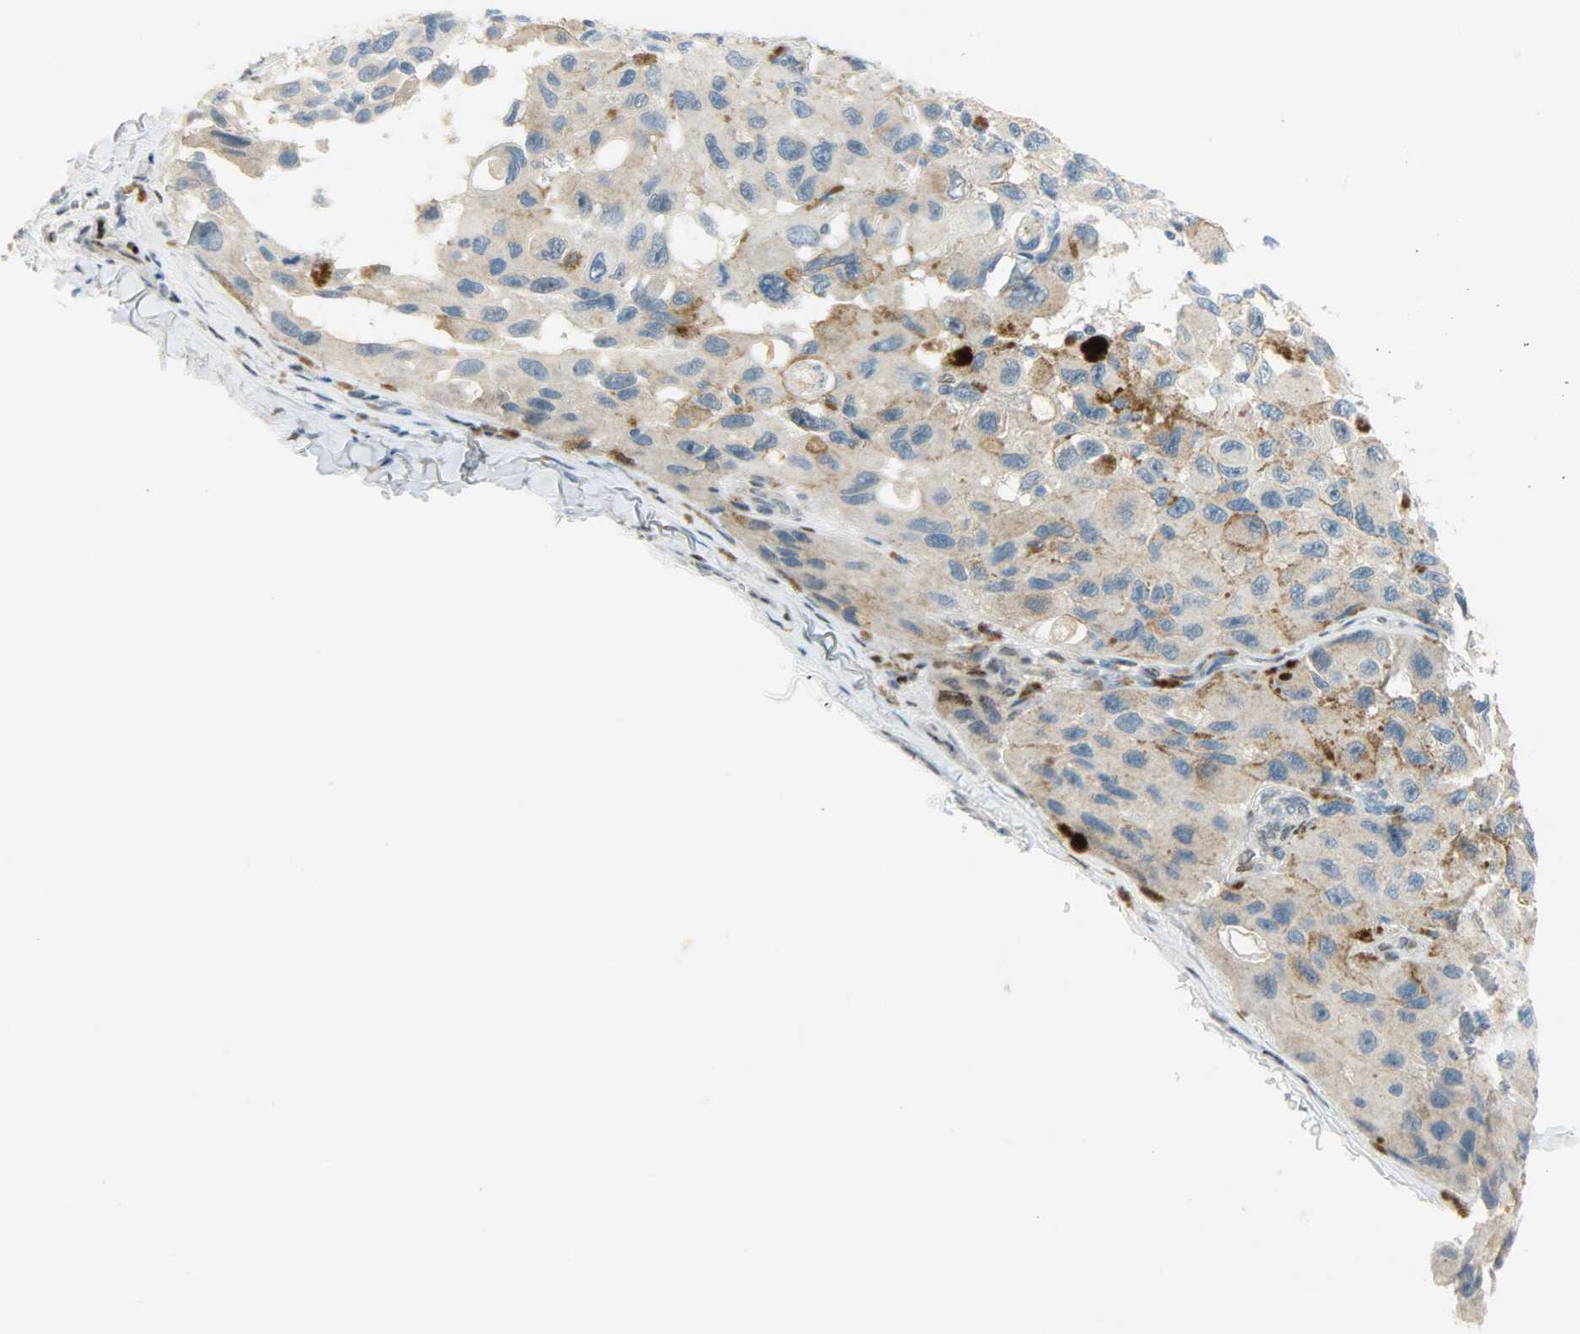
{"staining": {"intensity": "negative", "quantity": "none", "location": "none"}, "tissue": "melanoma", "cell_type": "Tumor cells", "image_type": "cancer", "snomed": [{"axis": "morphology", "description": "Malignant melanoma, NOS"}, {"axis": "topography", "description": "Skin"}], "caption": "This is a micrograph of immunohistochemistry (IHC) staining of melanoma, which shows no staining in tumor cells.", "gene": "JUNB", "patient": {"sex": "female", "age": 73}}